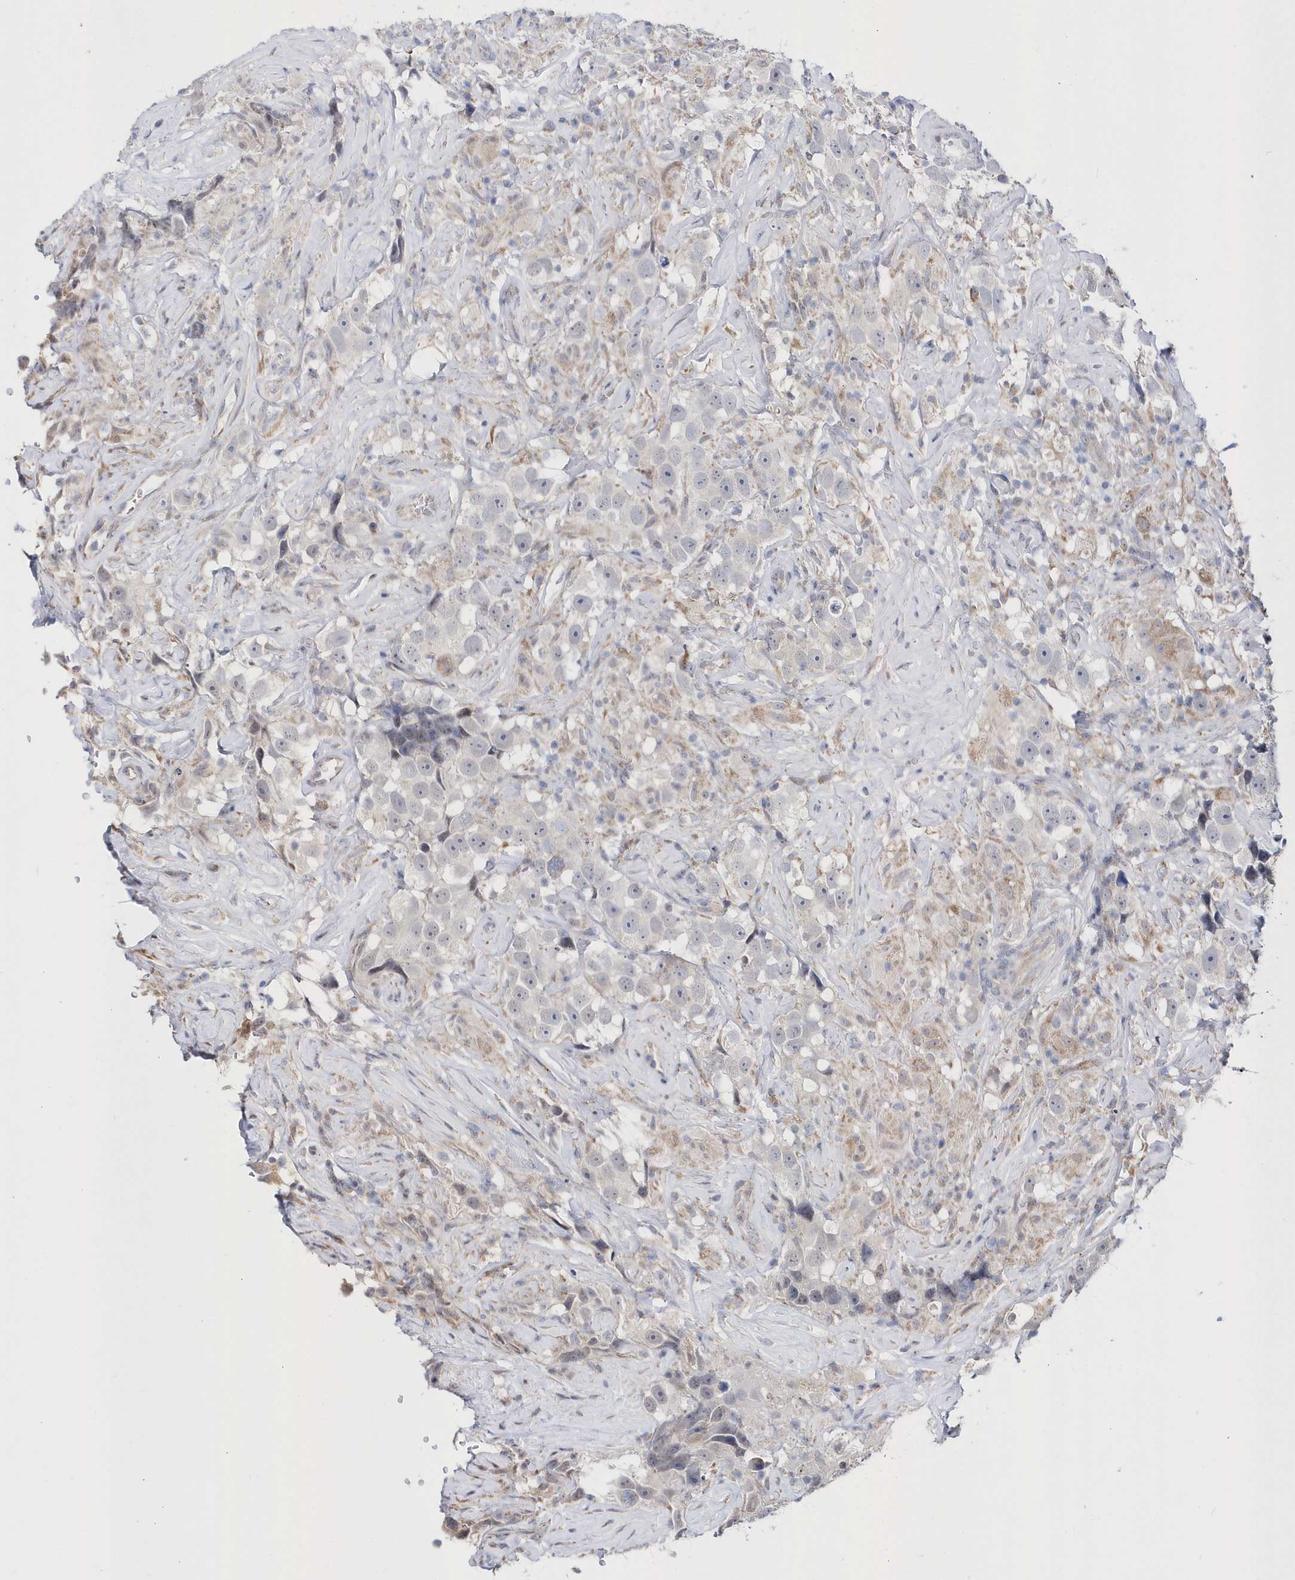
{"staining": {"intensity": "negative", "quantity": "none", "location": "none"}, "tissue": "testis cancer", "cell_type": "Tumor cells", "image_type": "cancer", "snomed": [{"axis": "morphology", "description": "Seminoma, NOS"}, {"axis": "topography", "description": "Testis"}], "caption": "The histopathology image shows no staining of tumor cells in testis seminoma.", "gene": "SPATA5", "patient": {"sex": "male", "age": 49}}